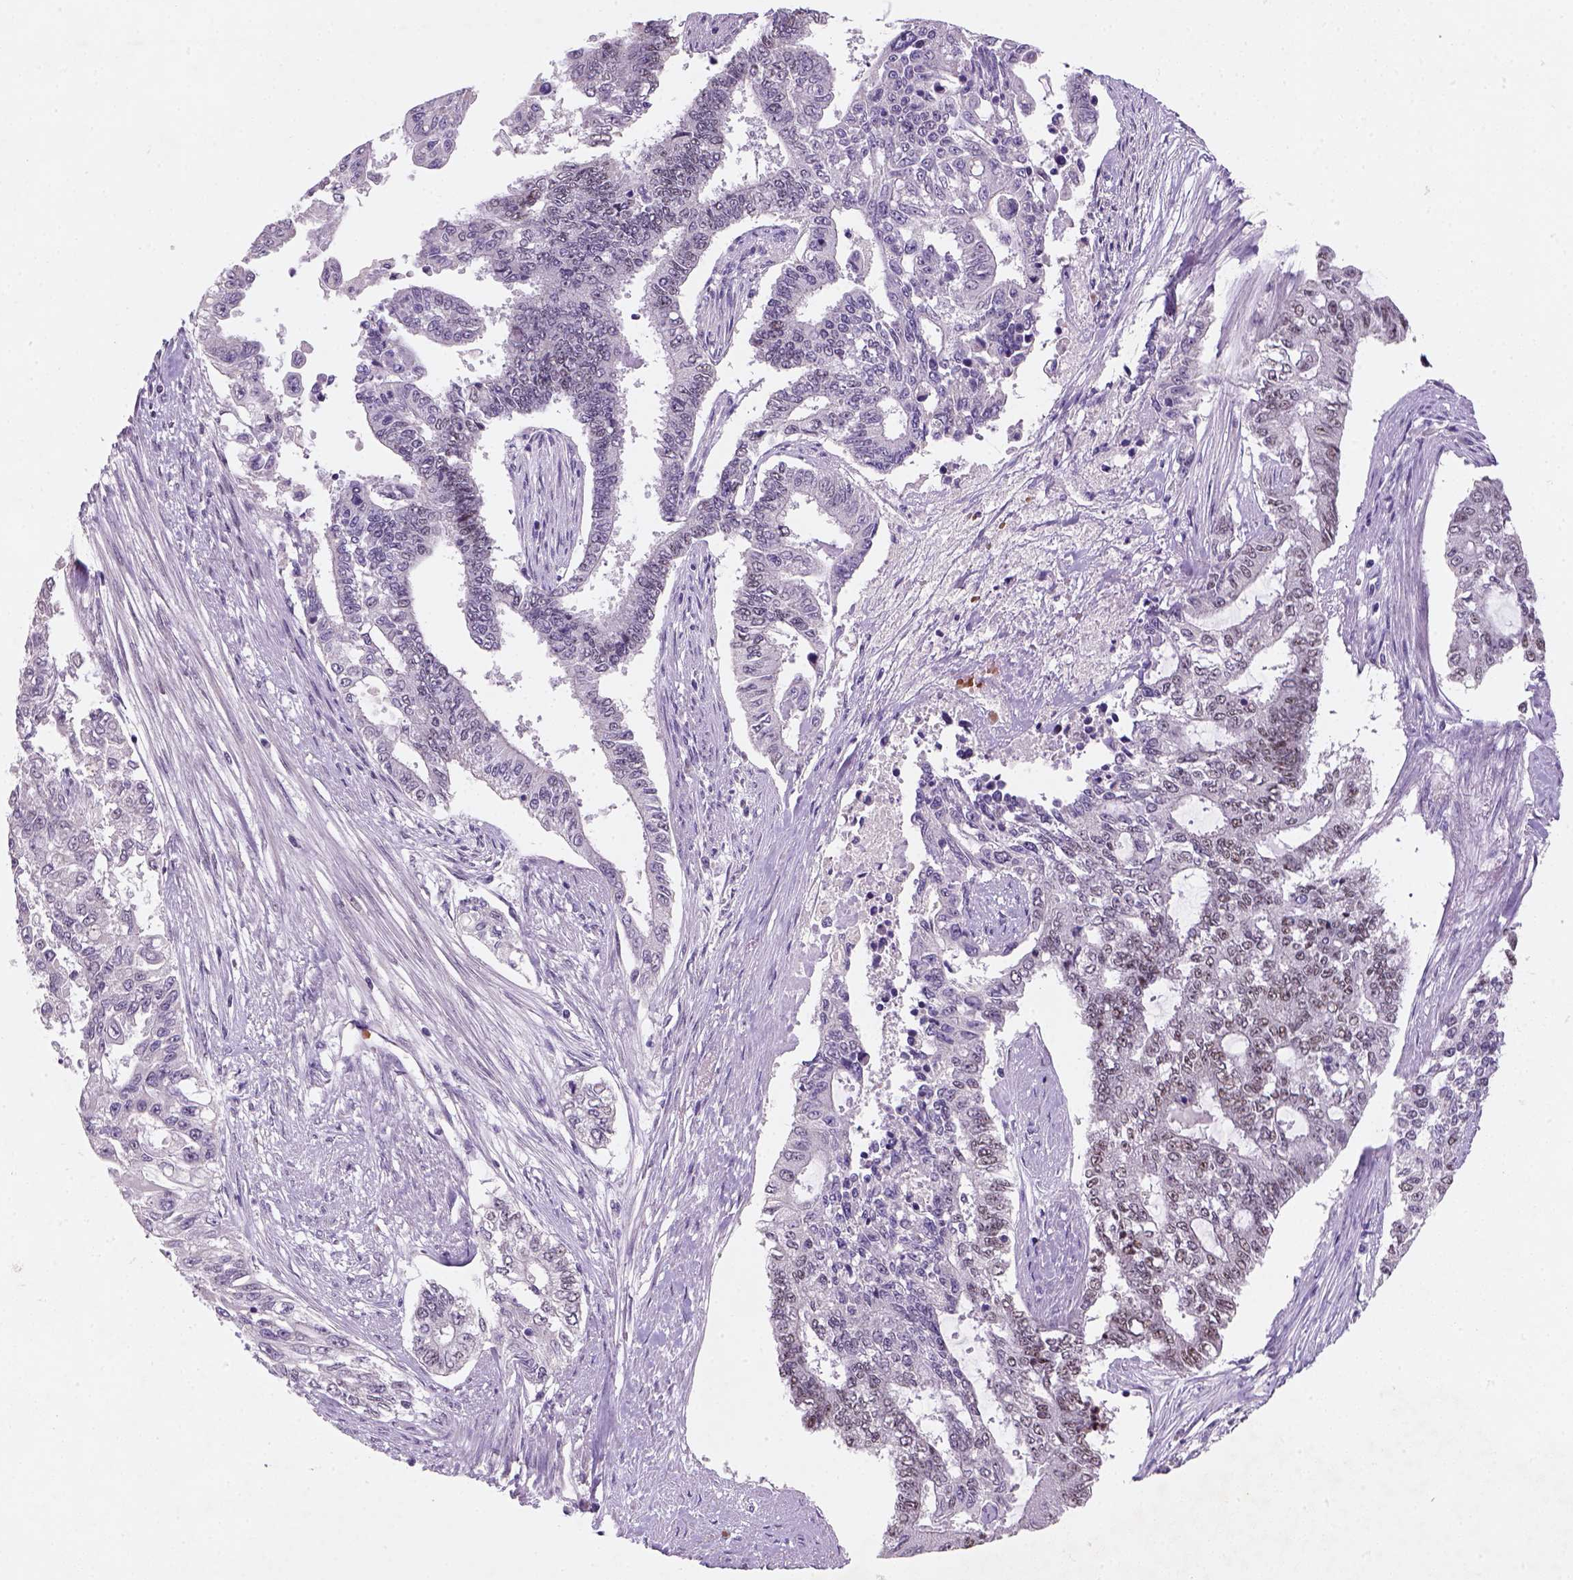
{"staining": {"intensity": "weak", "quantity": "25%-75%", "location": "nuclear"}, "tissue": "endometrial cancer", "cell_type": "Tumor cells", "image_type": "cancer", "snomed": [{"axis": "morphology", "description": "Adenocarcinoma, NOS"}, {"axis": "topography", "description": "Uterus"}], "caption": "IHC of endometrial cancer displays low levels of weak nuclear positivity in approximately 25%-75% of tumor cells.", "gene": "ZMAT4", "patient": {"sex": "female", "age": 59}}